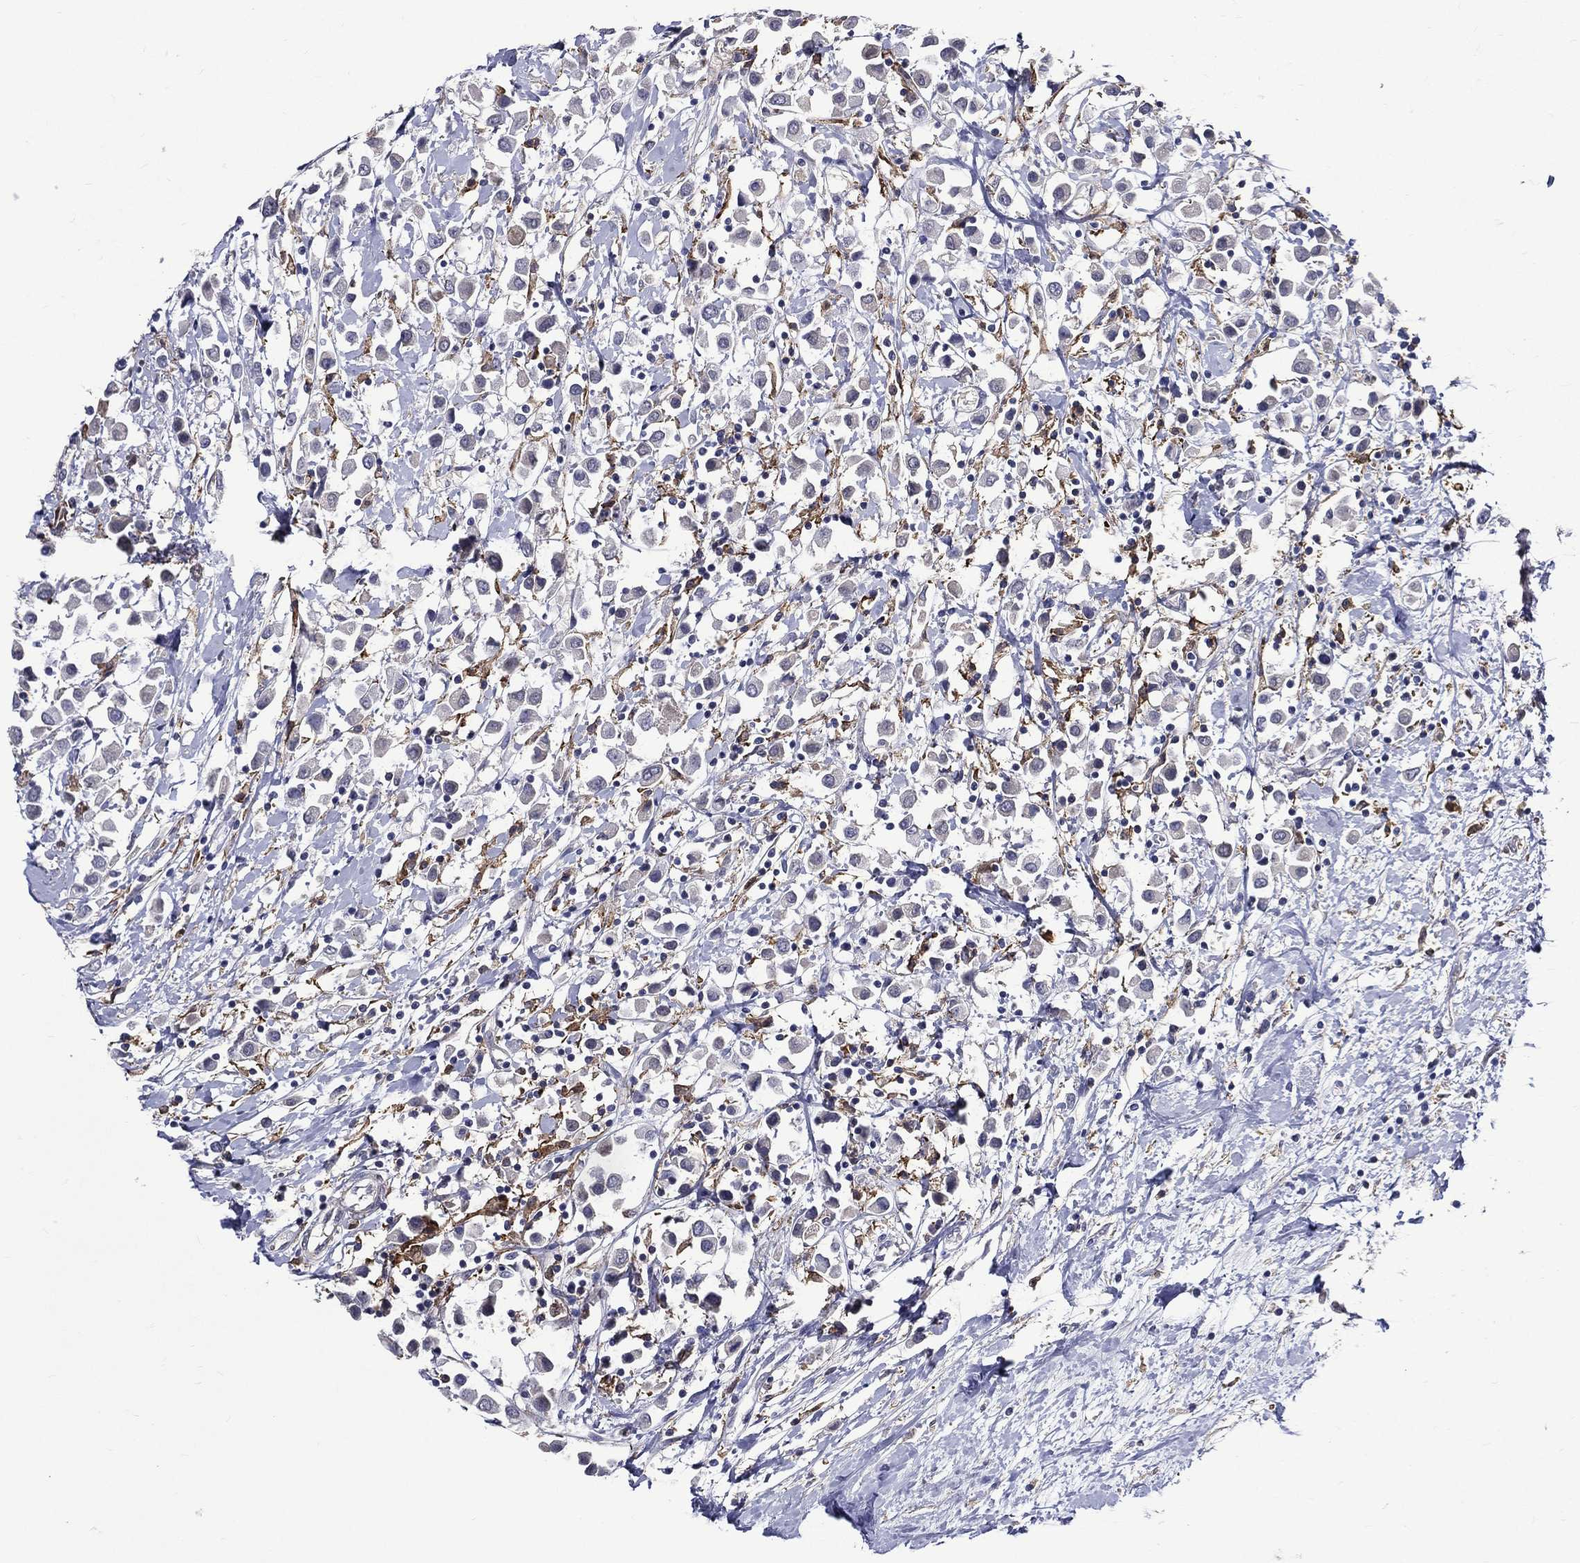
{"staining": {"intensity": "negative", "quantity": "none", "location": "none"}, "tissue": "breast cancer", "cell_type": "Tumor cells", "image_type": "cancer", "snomed": [{"axis": "morphology", "description": "Duct carcinoma"}, {"axis": "topography", "description": "Breast"}], "caption": "There is no significant positivity in tumor cells of breast cancer (invasive ductal carcinoma).", "gene": "GPR171", "patient": {"sex": "female", "age": 61}}